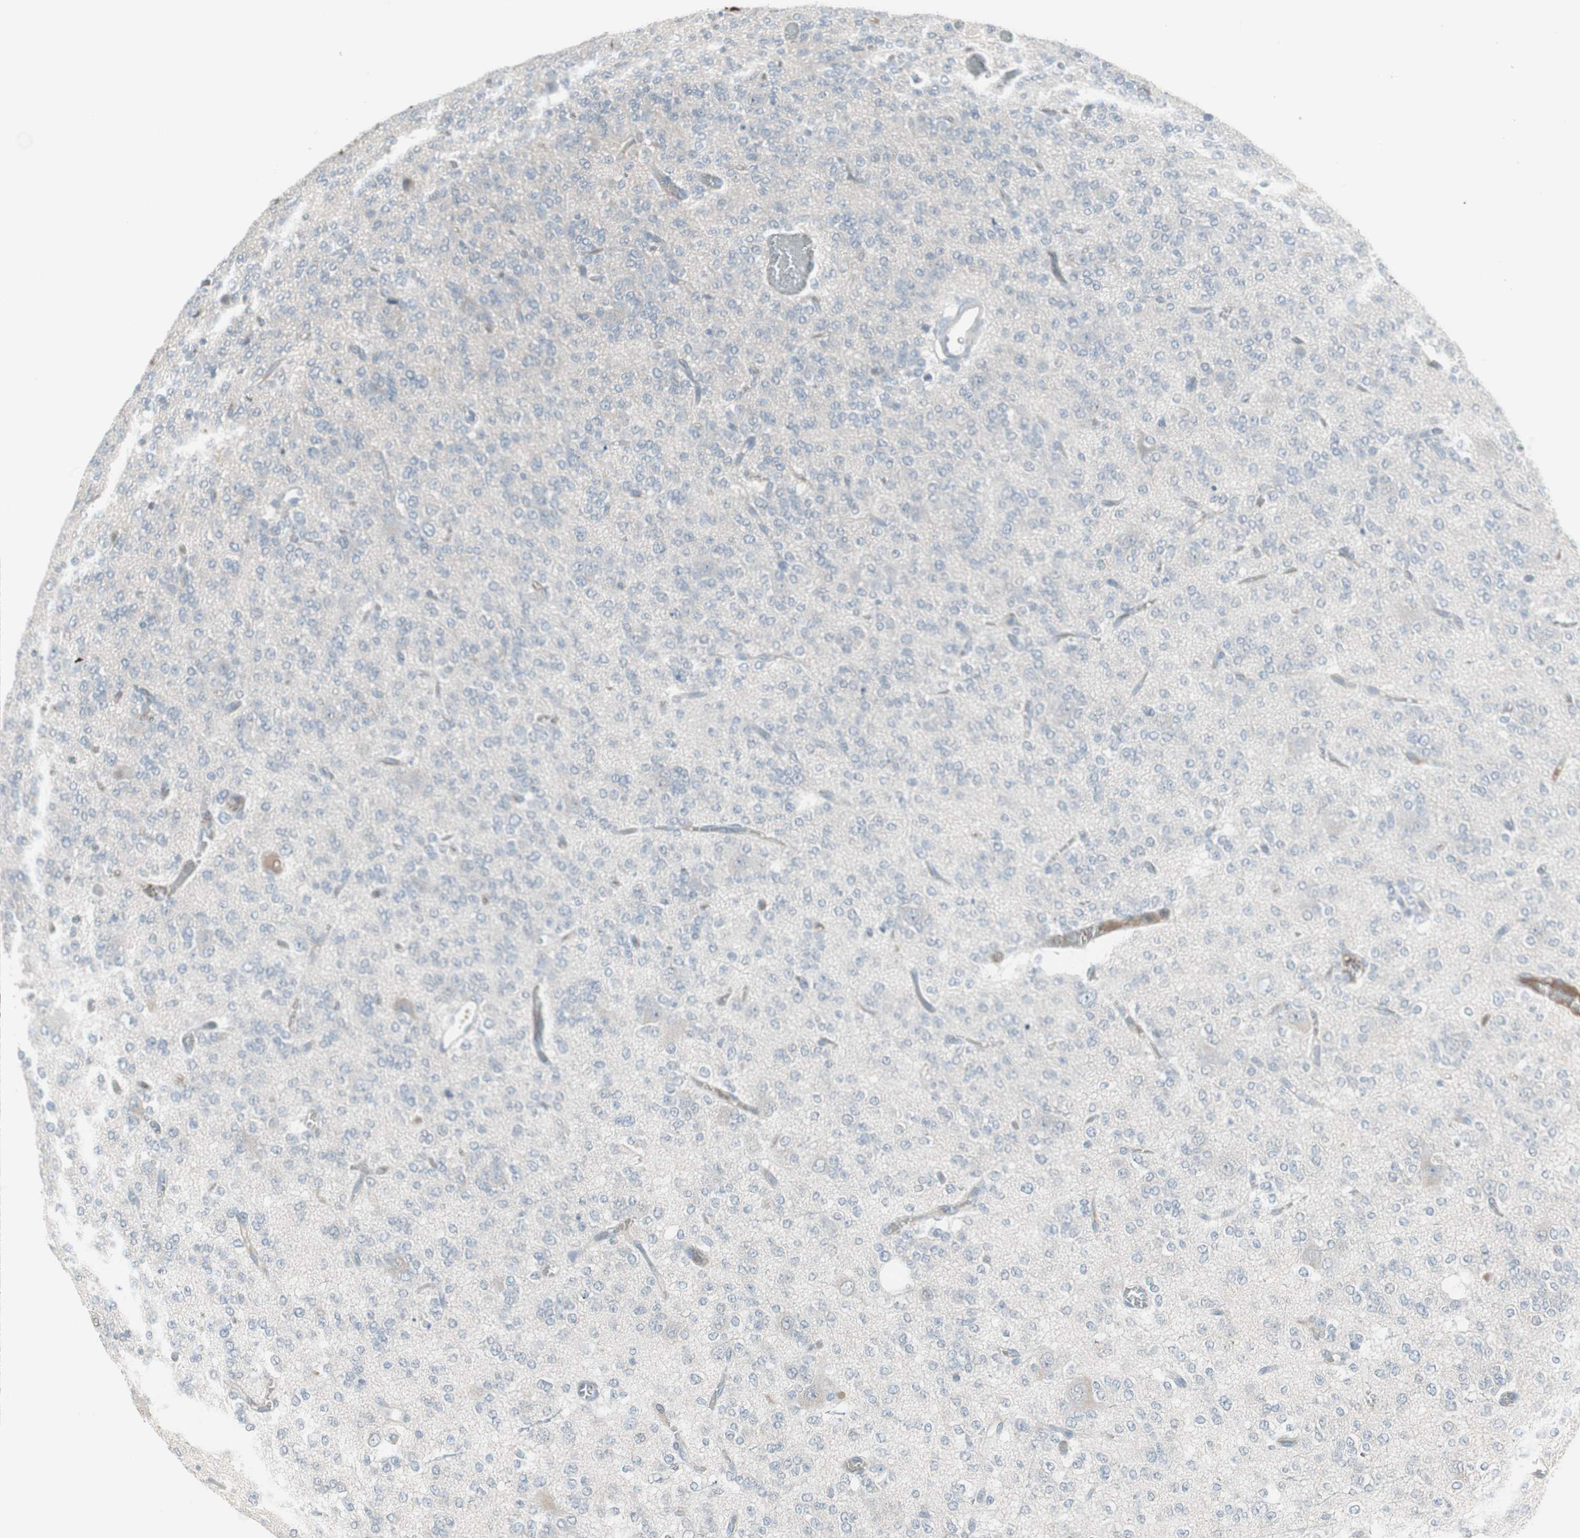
{"staining": {"intensity": "negative", "quantity": "none", "location": "none"}, "tissue": "glioma", "cell_type": "Tumor cells", "image_type": "cancer", "snomed": [{"axis": "morphology", "description": "Glioma, malignant, Low grade"}, {"axis": "topography", "description": "Brain"}], "caption": "Immunohistochemistry (IHC) image of neoplastic tissue: malignant glioma (low-grade) stained with DAB (3,3'-diaminobenzidine) displays no significant protein expression in tumor cells.", "gene": "ZSCAN32", "patient": {"sex": "male", "age": 38}}